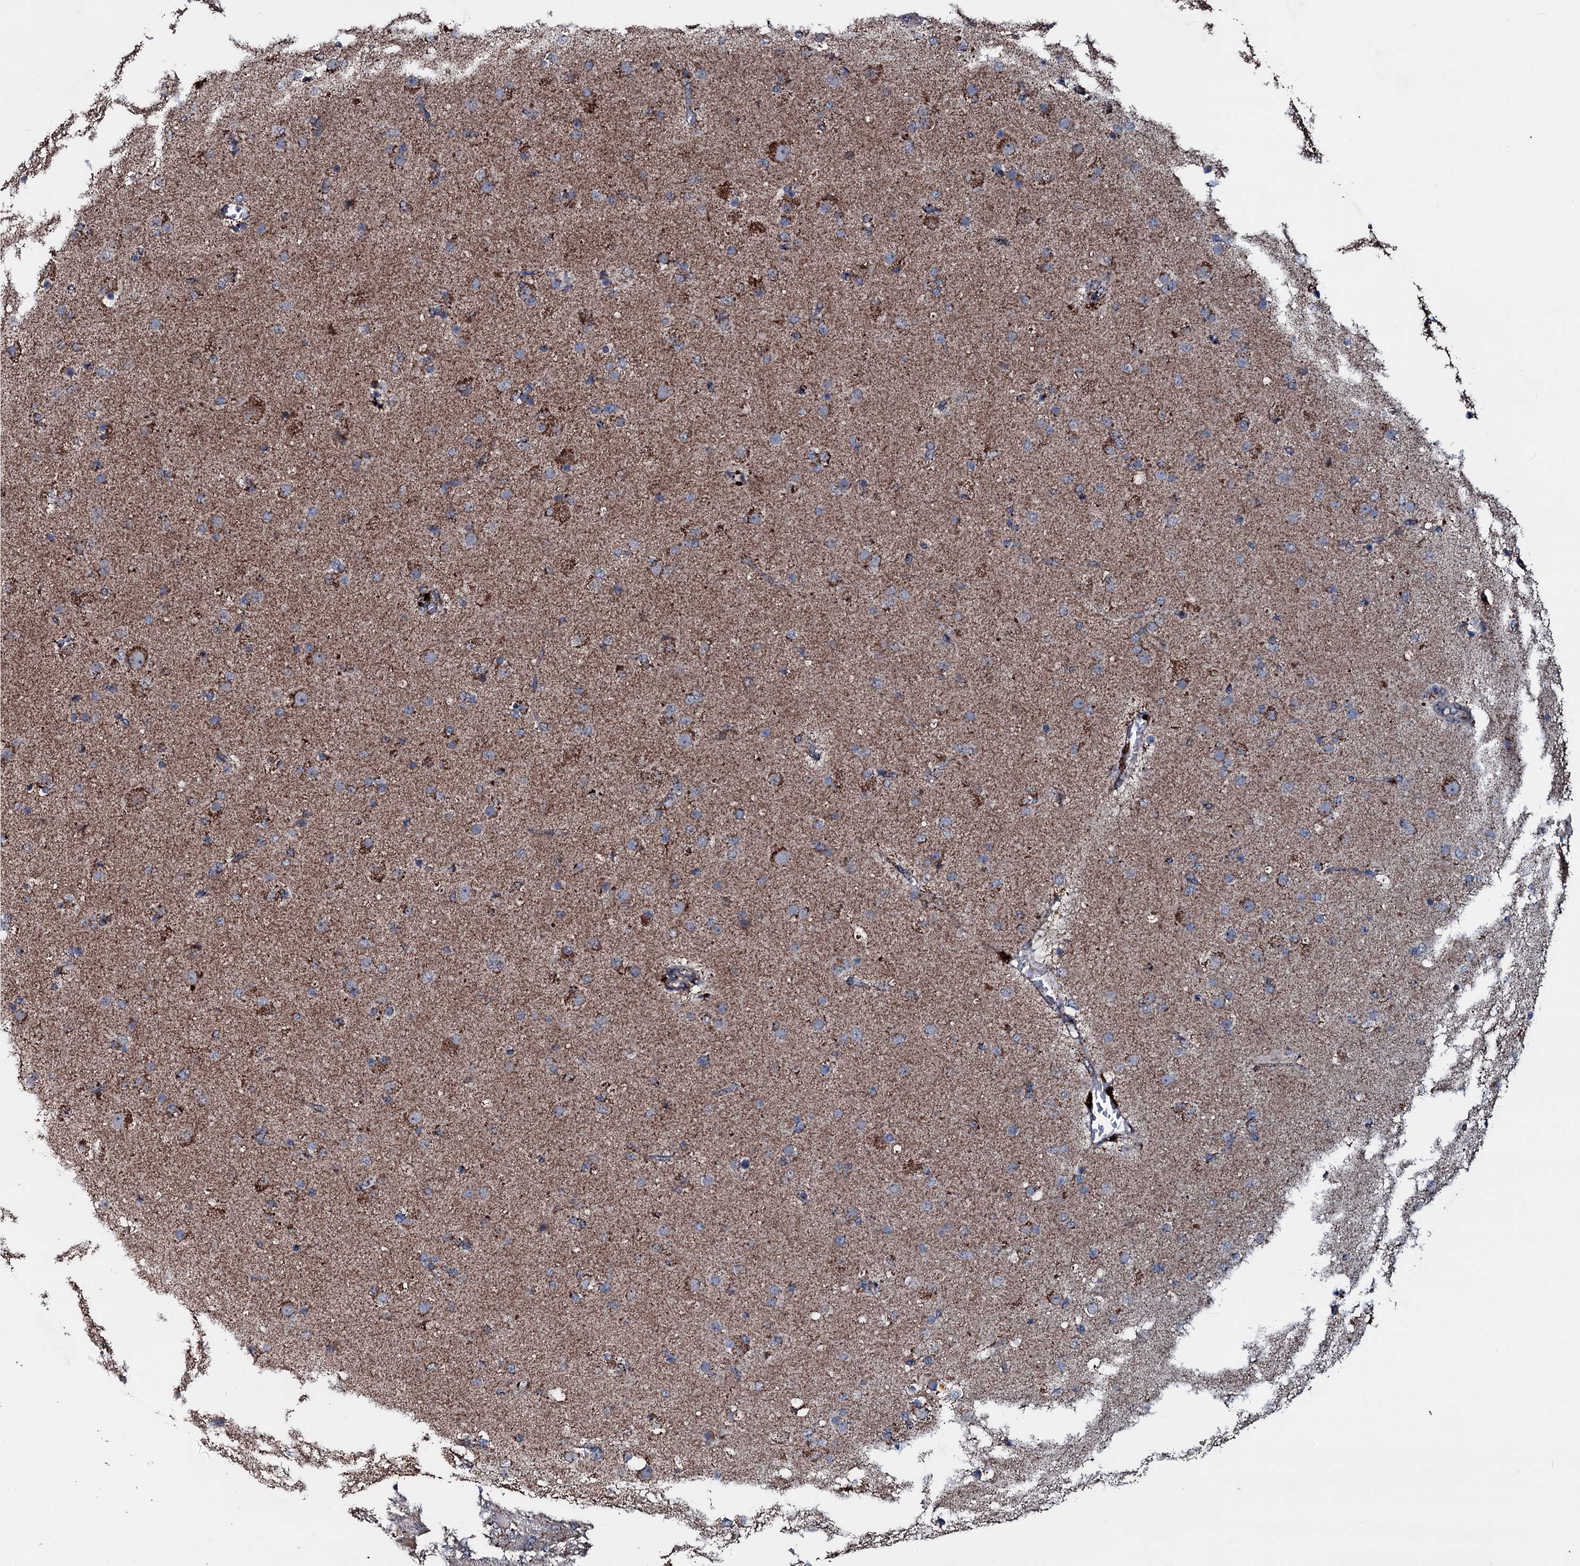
{"staining": {"intensity": "moderate", "quantity": "<25%", "location": "cytoplasmic/membranous"}, "tissue": "glioma", "cell_type": "Tumor cells", "image_type": "cancer", "snomed": [{"axis": "morphology", "description": "Glioma, malignant, Low grade"}, {"axis": "topography", "description": "Brain"}], "caption": "A brown stain highlights moderate cytoplasmic/membranous staining of a protein in human malignant glioma (low-grade) tumor cells. Using DAB (3,3'-diaminobenzidine) (brown) and hematoxylin (blue) stains, captured at high magnification using brightfield microscopy.", "gene": "DYNC2I2", "patient": {"sex": "male", "age": 65}}